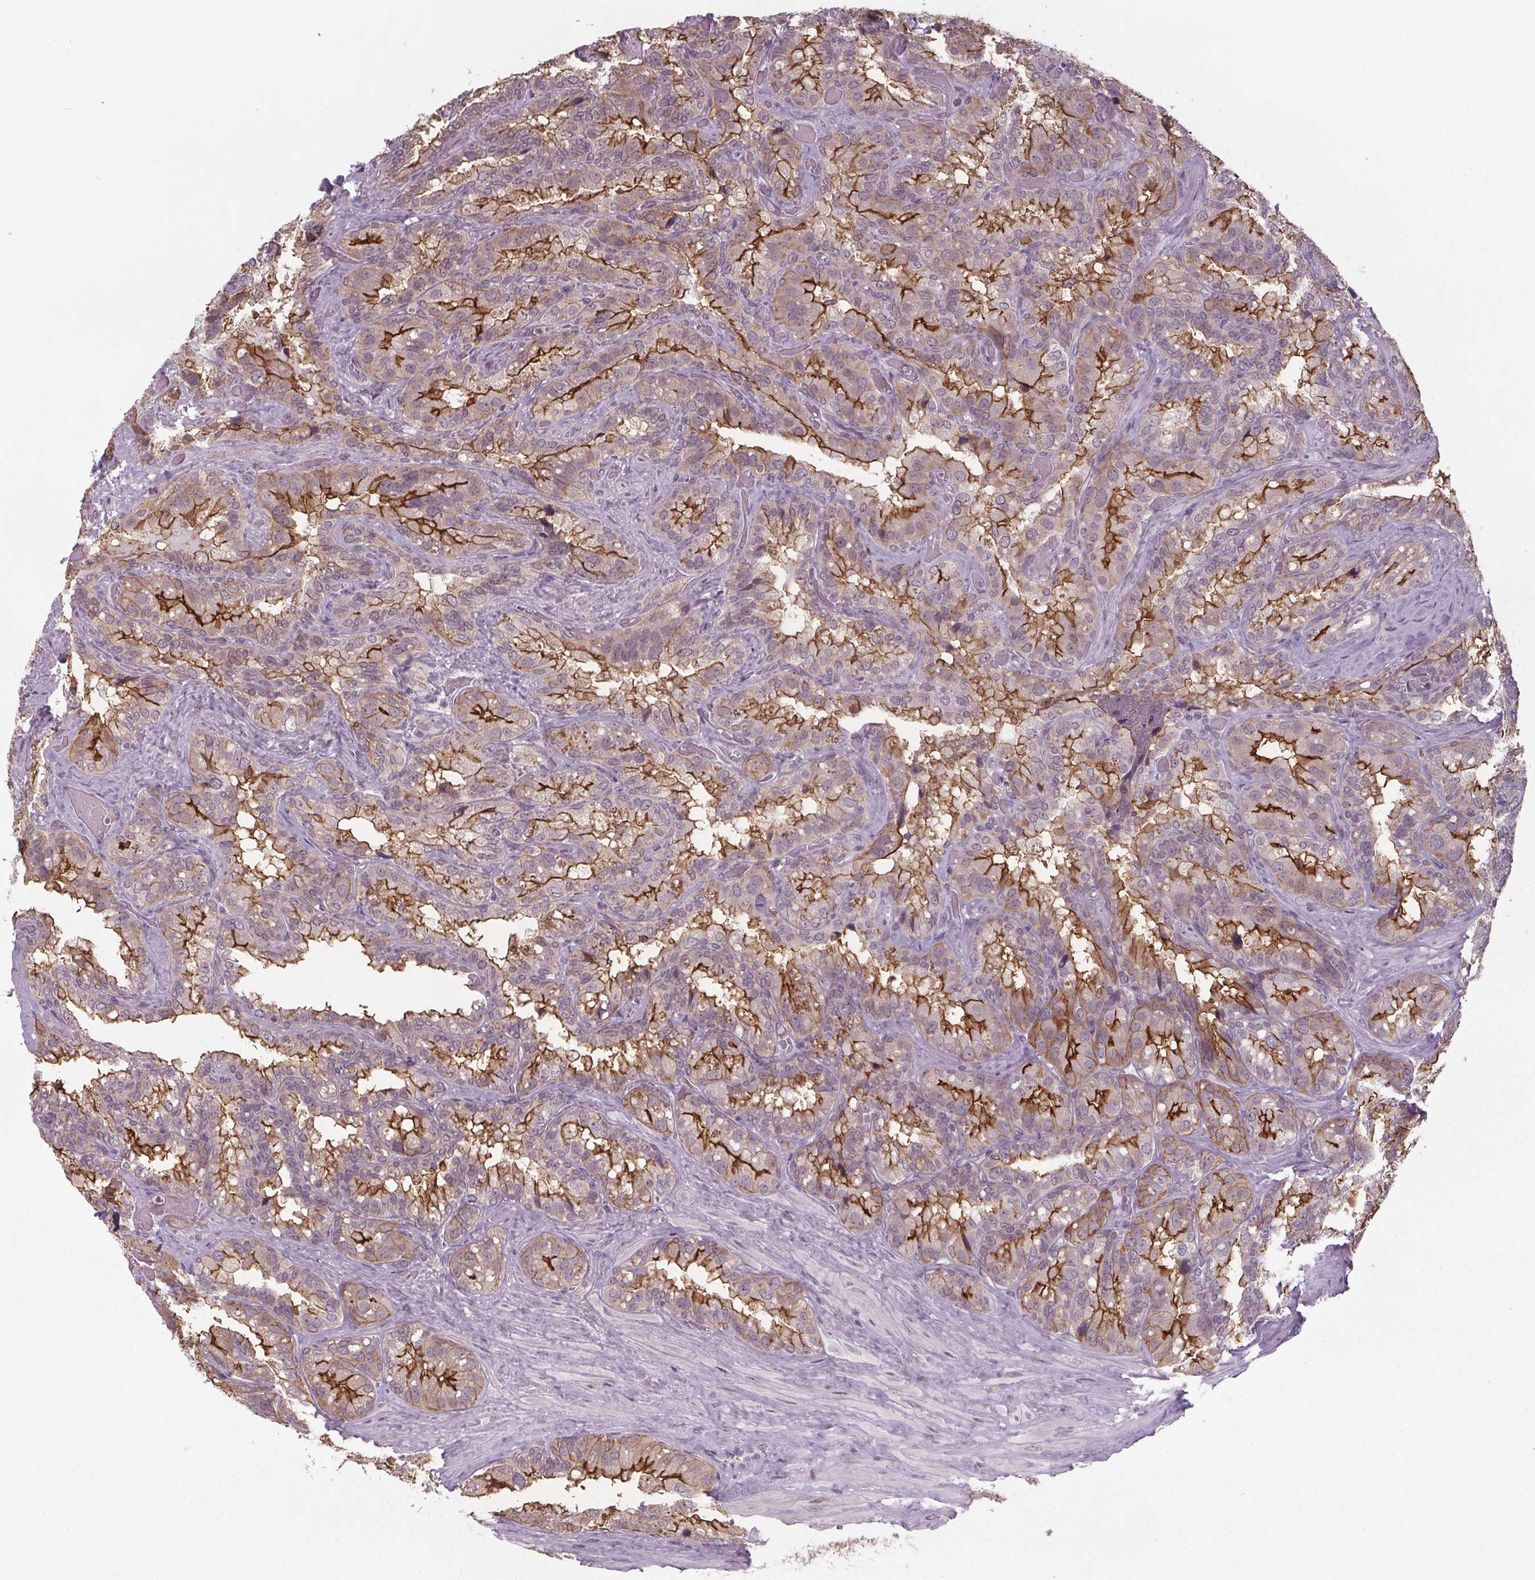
{"staining": {"intensity": "strong", "quantity": "25%-75%", "location": "cytoplasmic/membranous"}, "tissue": "seminal vesicle", "cell_type": "Glandular cells", "image_type": "normal", "snomed": [{"axis": "morphology", "description": "Normal tissue, NOS"}, {"axis": "topography", "description": "Seminal veicle"}], "caption": "Immunohistochemistry (IHC) (DAB (3,3'-diaminobenzidine)) staining of unremarkable human seminal vesicle shows strong cytoplasmic/membranous protein staining in approximately 25%-75% of glandular cells. (DAB IHC, brown staining for protein, blue staining for nuclei).", "gene": "SLC26A2", "patient": {"sex": "male", "age": 60}}